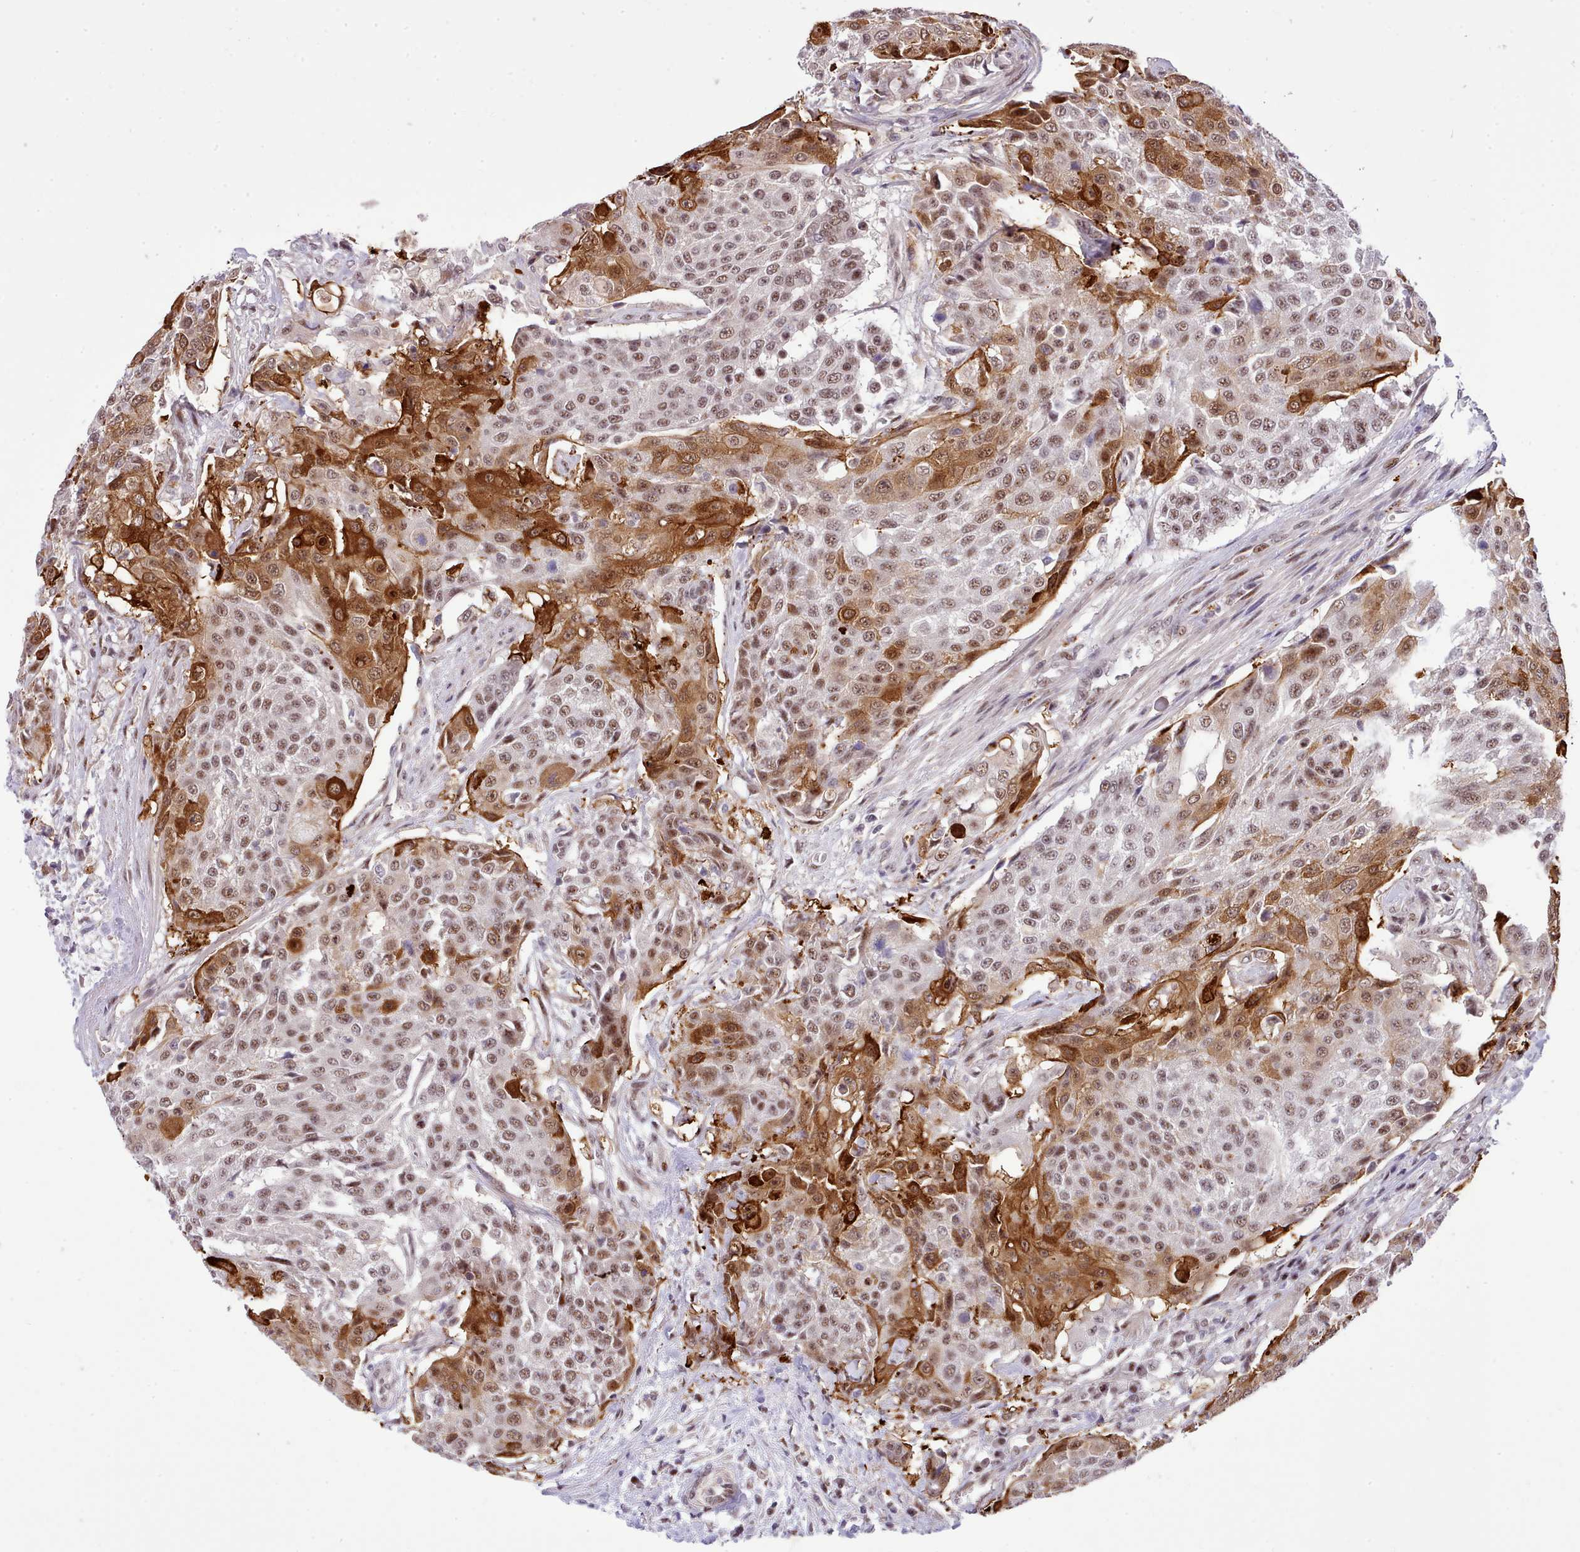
{"staining": {"intensity": "strong", "quantity": "25%-75%", "location": "cytoplasmic/membranous,nuclear"}, "tissue": "urothelial cancer", "cell_type": "Tumor cells", "image_type": "cancer", "snomed": [{"axis": "morphology", "description": "Urothelial carcinoma, High grade"}, {"axis": "topography", "description": "Urinary bladder"}], "caption": "This histopathology image exhibits urothelial carcinoma (high-grade) stained with immunohistochemistry (IHC) to label a protein in brown. The cytoplasmic/membranous and nuclear of tumor cells show strong positivity for the protein. Nuclei are counter-stained blue.", "gene": "HOXB7", "patient": {"sex": "female", "age": 63}}